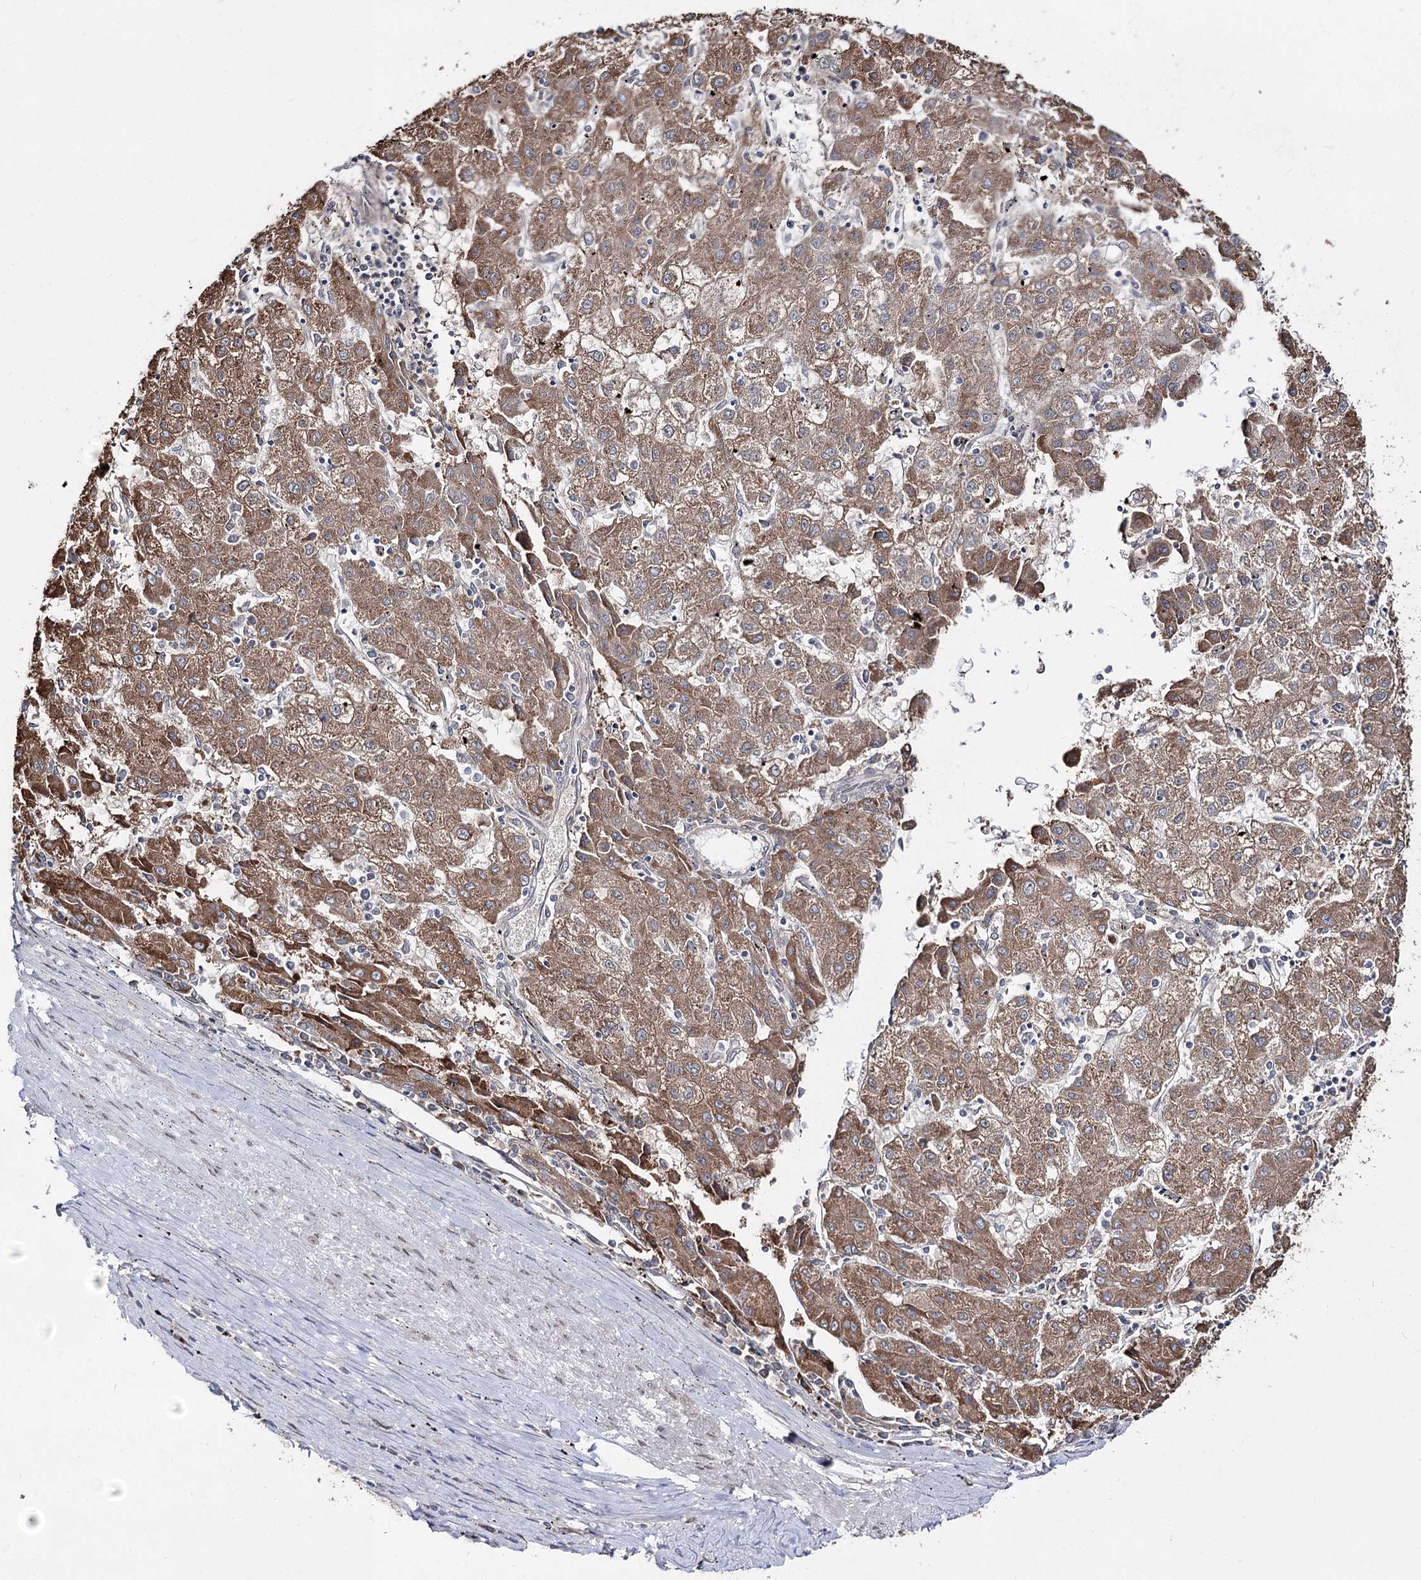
{"staining": {"intensity": "moderate", "quantity": ">75%", "location": "cytoplasmic/membranous"}, "tissue": "liver cancer", "cell_type": "Tumor cells", "image_type": "cancer", "snomed": [{"axis": "morphology", "description": "Carcinoma, Hepatocellular, NOS"}, {"axis": "topography", "description": "Liver"}], "caption": "Moderate cytoplasmic/membranous positivity is appreciated in about >75% of tumor cells in liver cancer (hepatocellular carcinoma).", "gene": "C11orf80", "patient": {"sex": "male", "age": 72}}